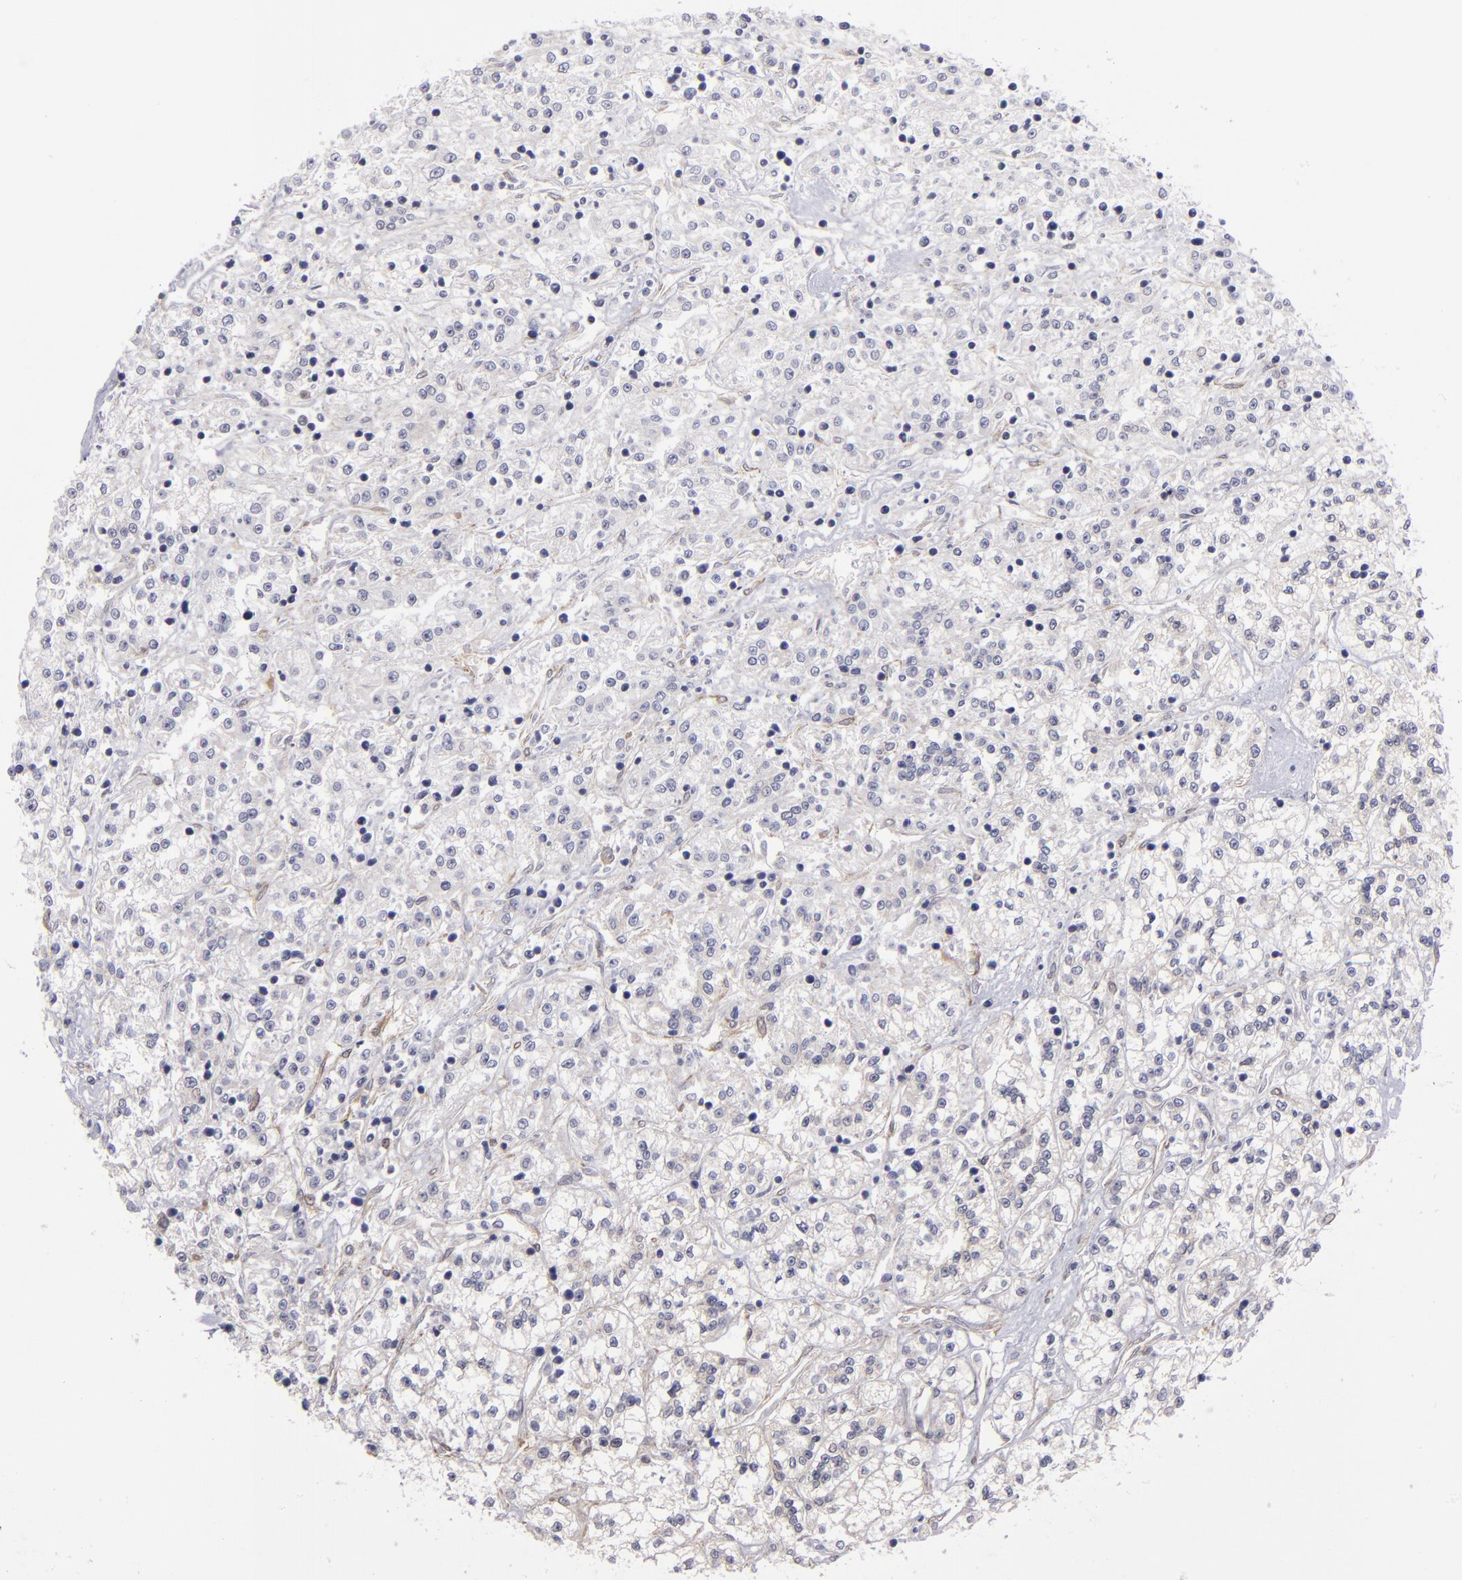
{"staining": {"intensity": "weak", "quantity": ">75%", "location": "cytoplasmic/membranous"}, "tissue": "renal cancer", "cell_type": "Tumor cells", "image_type": "cancer", "snomed": [{"axis": "morphology", "description": "Adenocarcinoma, NOS"}, {"axis": "topography", "description": "Kidney"}], "caption": "Immunohistochemical staining of adenocarcinoma (renal) shows low levels of weak cytoplasmic/membranous staining in about >75% of tumor cells.", "gene": "NDRG2", "patient": {"sex": "female", "age": 76}}